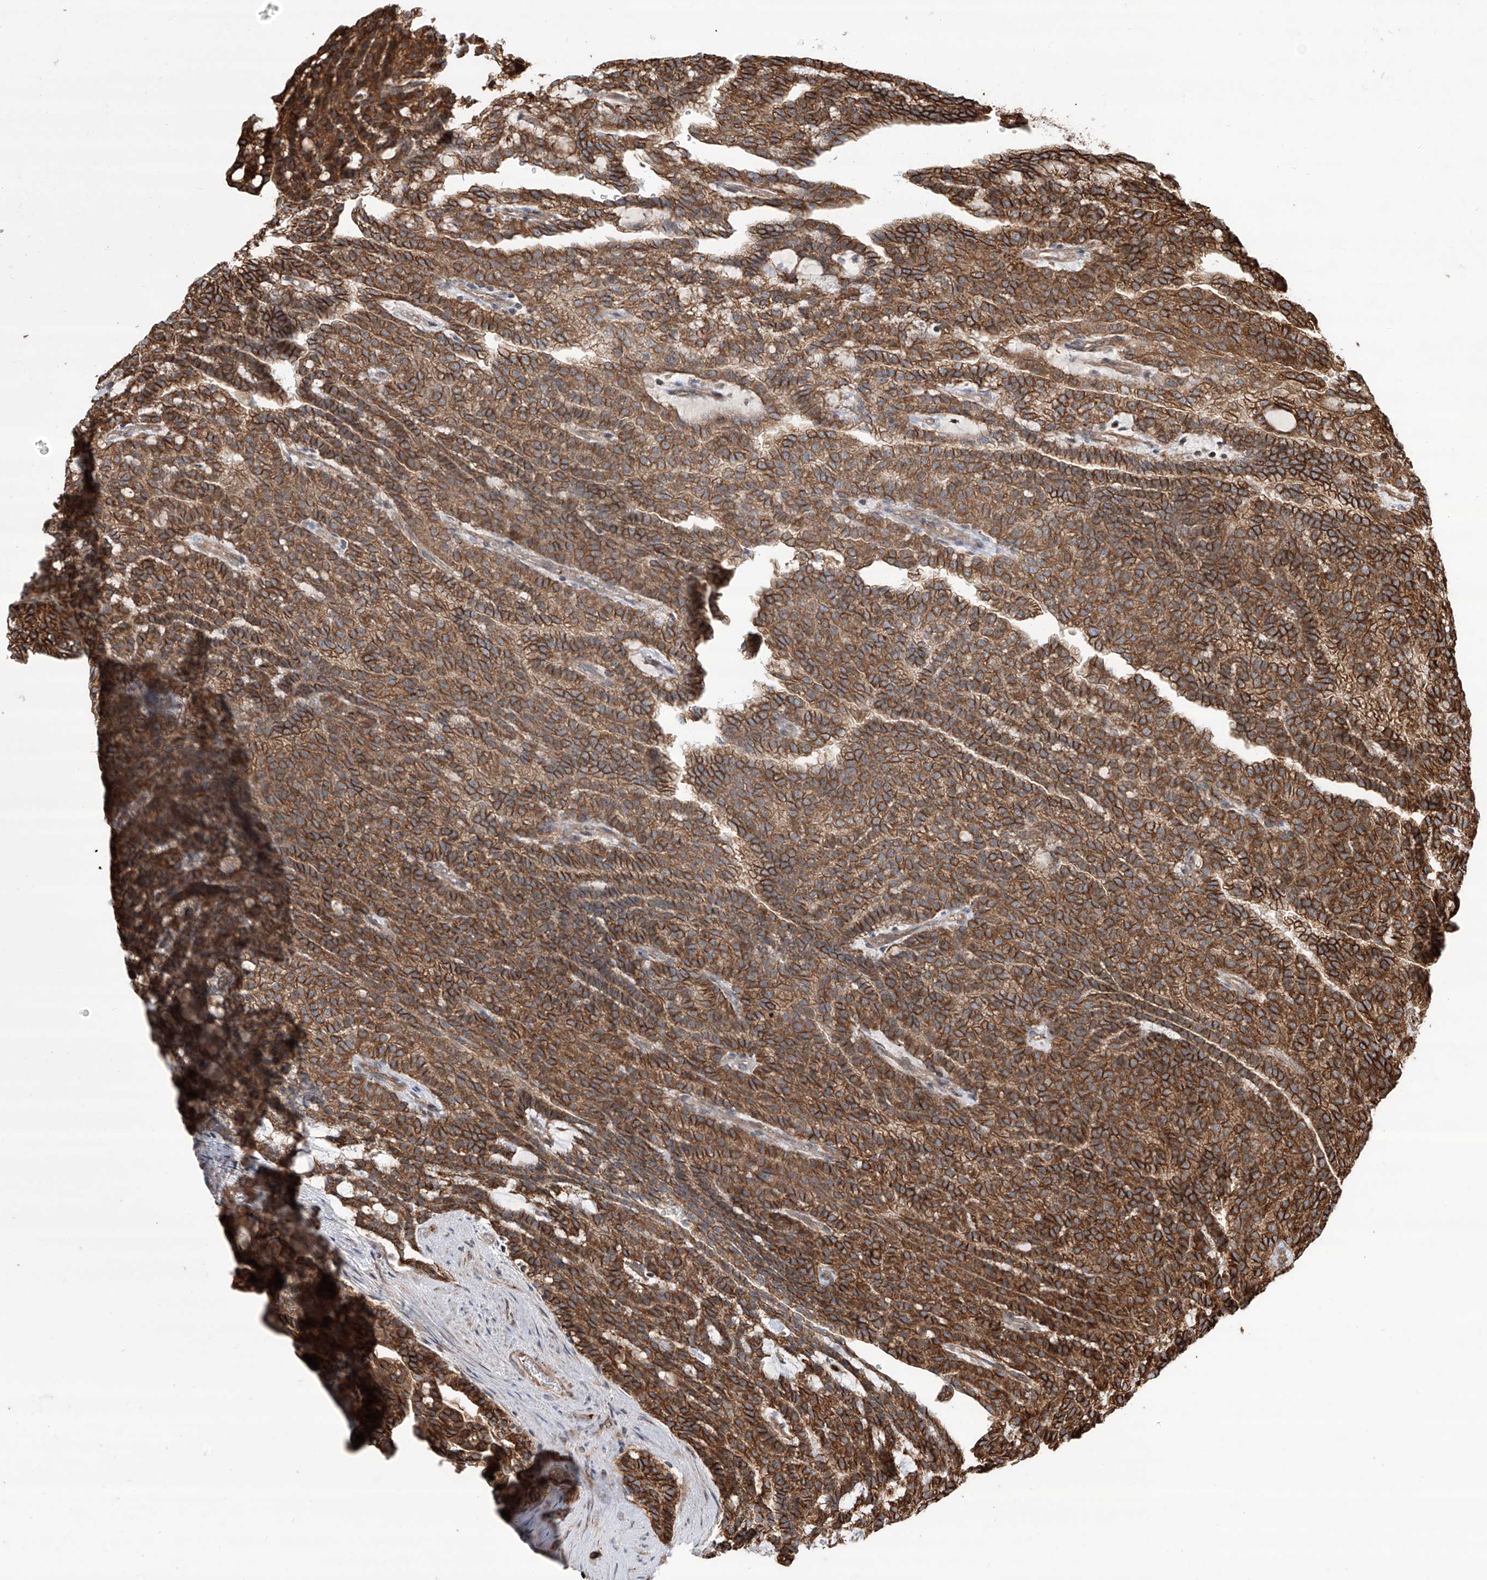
{"staining": {"intensity": "strong", "quantity": ">75%", "location": "cytoplasmic/membranous"}, "tissue": "renal cancer", "cell_type": "Tumor cells", "image_type": "cancer", "snomed": [{"axis": "morphology", "description": "Adenocarcinoma, NOS"}, {"axis": "topography", "description": "Kidney"}], "caption": "Human renal cancer stained with a protein marker reveals strong staining in tumor cells.", "gene": "APAF1", "patient": {"sex": "male", "age": 63}}